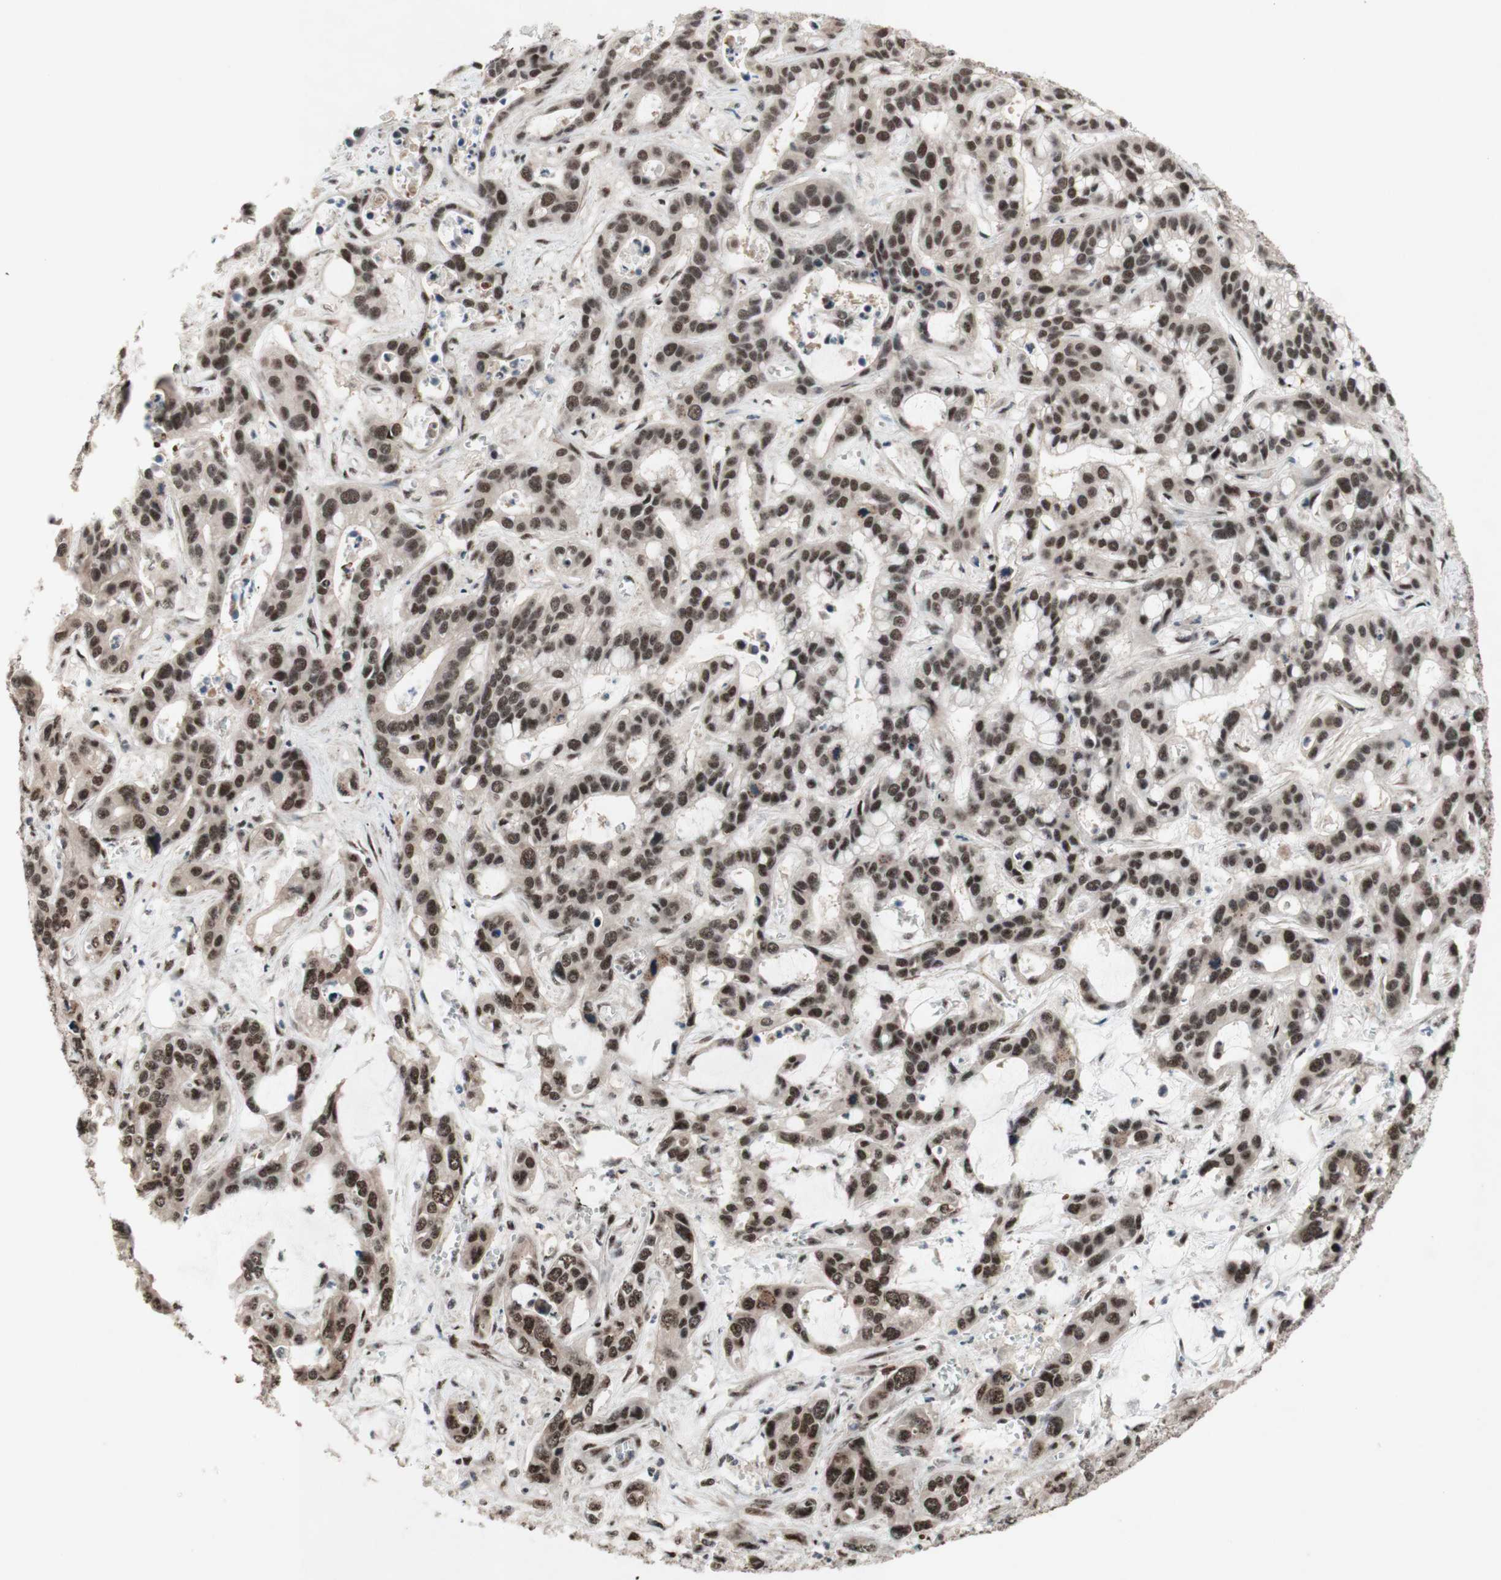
{"staining": {"intensity": "strong", "quantity": ">75%", "location": "nuclear"}, "tissue": "liver cancer", "cell_type": "Tumor cells", "image_type": "cancer", "snomed": [{"axis": "morphology", "description": "Cholangiocarcinoma"}, {"axis": "topography", "description": "Liver"}], "caption": "Brown immunohistochemical staining in liver cancer reveals strong nuclear staining in about >75% of tumor cells.", "gene": "TLE1", "patient": {"sex": "female", "age": 65}}